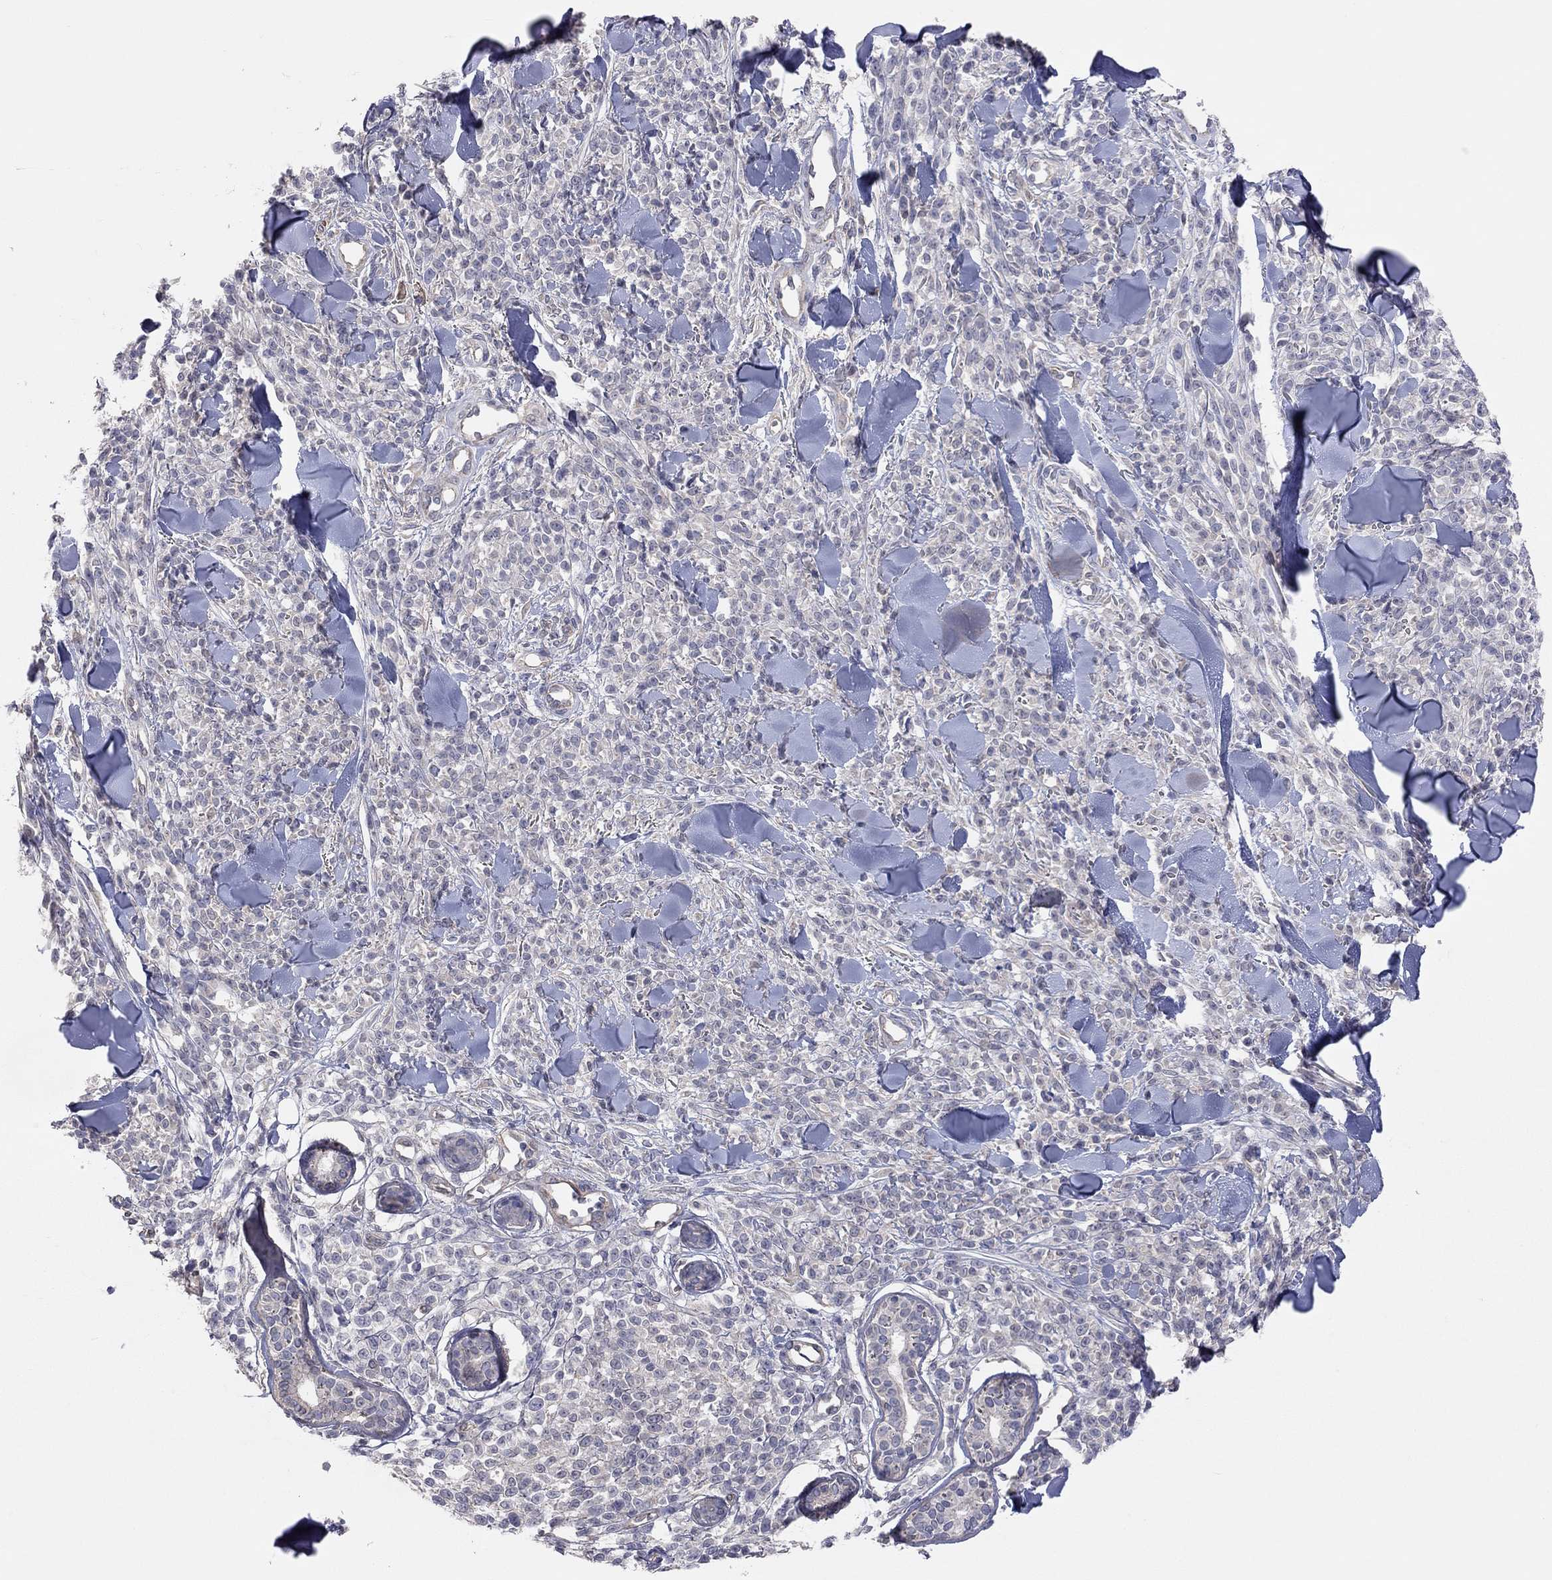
{"staining": {"intensity": "negative", "quantity": "none", "location": "none"}, "tissue": "melanoma", "cell_type": "Tumor cells", "image_type": "cancer", "snomed": [{"axis": "morphology", "description": "Malignant melanoma, NOS"}, {"axis": "topography", "description": "Skin"}, {"axis": "topography", "description": "Skin of trunk"}], "caption": "Protein analysis of melanoma demonstrates no significant staining in tumor cells.", "gene": "KCNB1", "patient": {"sex": "male", "age": 74}}